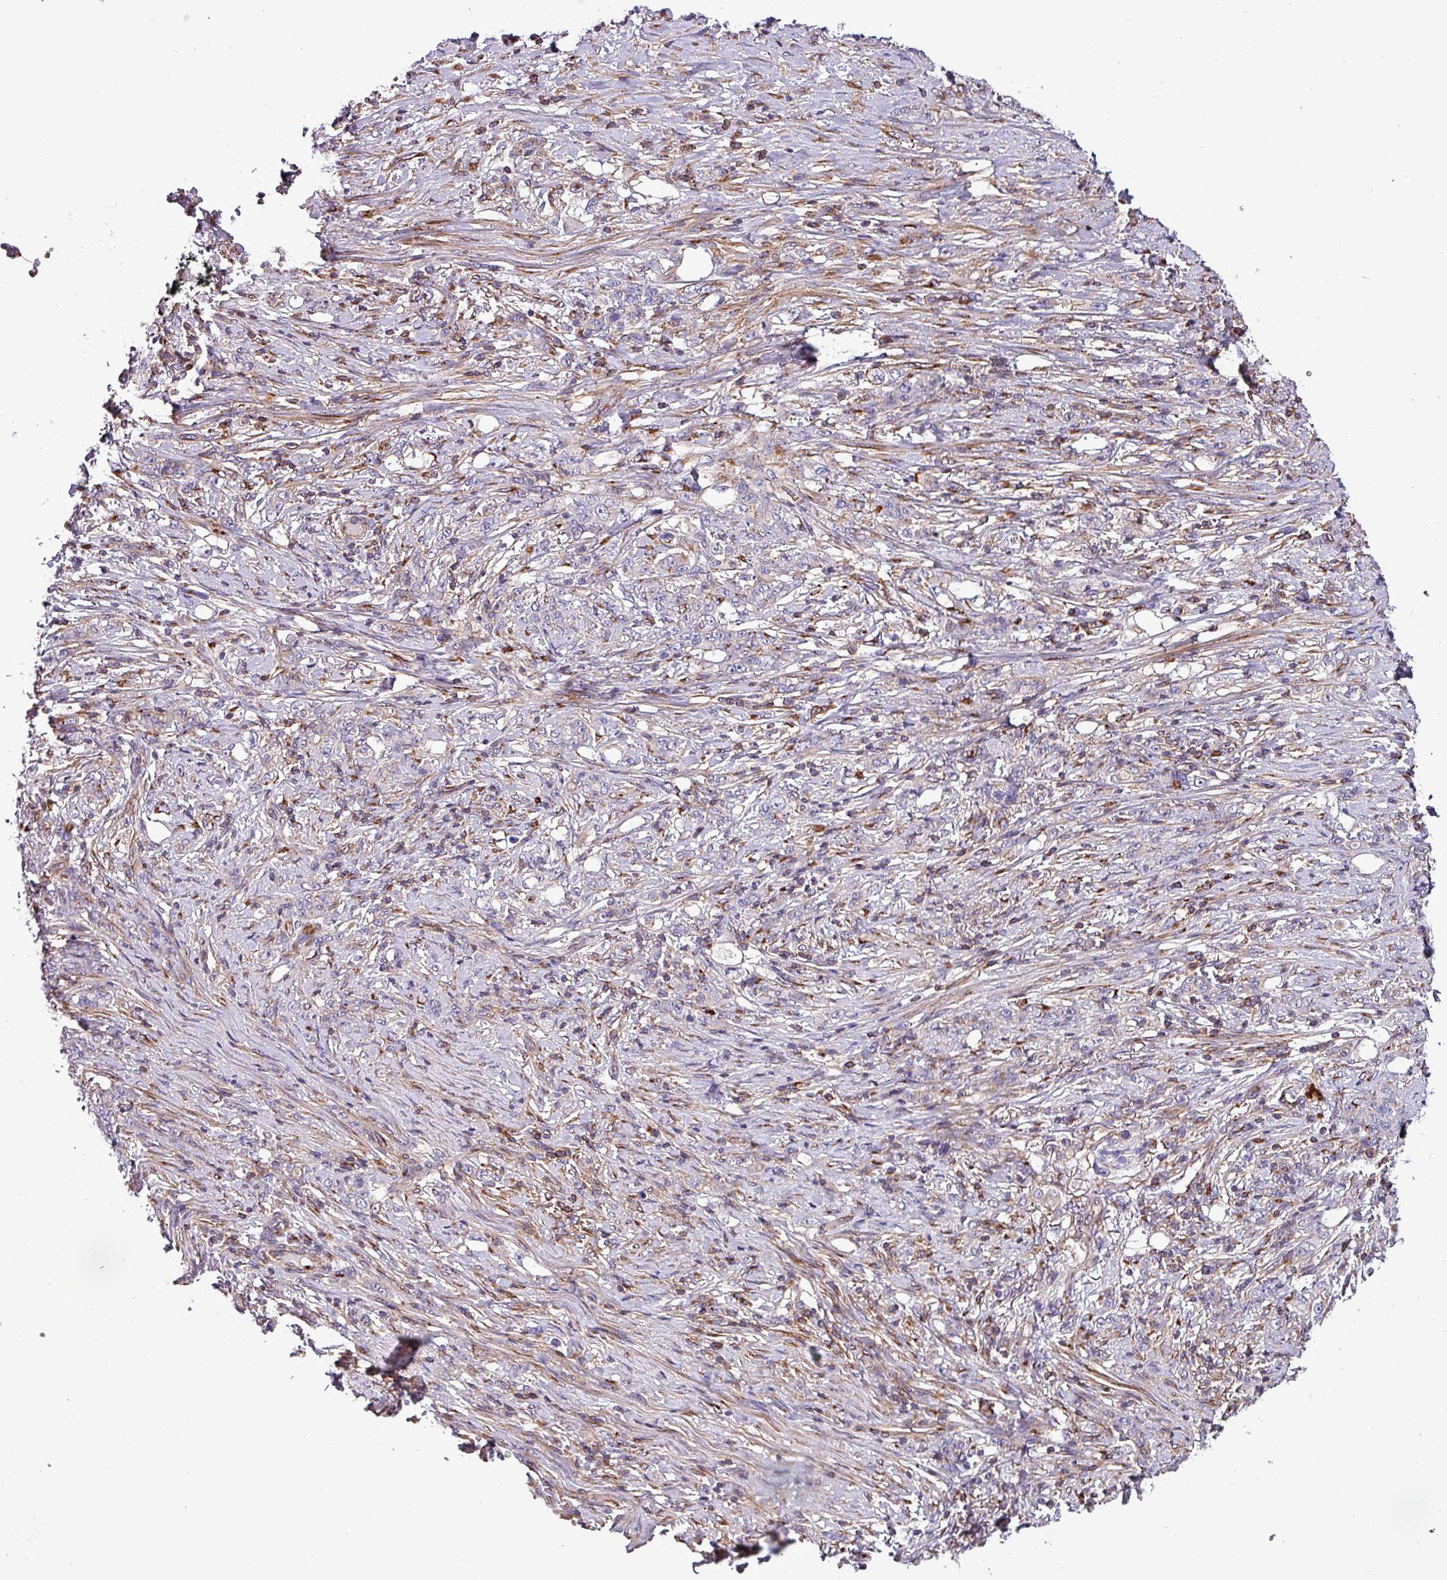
{"staining": {"intensity": "negative", "quantity": "none", "location": "none"}, "tissue": "stomach cancer", "cell_type": "Tumor cells", "image_type": "cancer", "snomed": [{"axis": "morphology", "description": "Adenocarcinoma, NOS"}, {"axis": "topography", "description": "Stomach"}], "caption": "DAB immunohistochemical staining of stomach adenocarcinoma displays no significant staining in tumor cells. (DAB (3,3'-diaminobenzidine) immunohistochemistry with hematoxylin counter stain).", "gene": "VAMP4", "patient": {"sex": "female", "age": 79}}